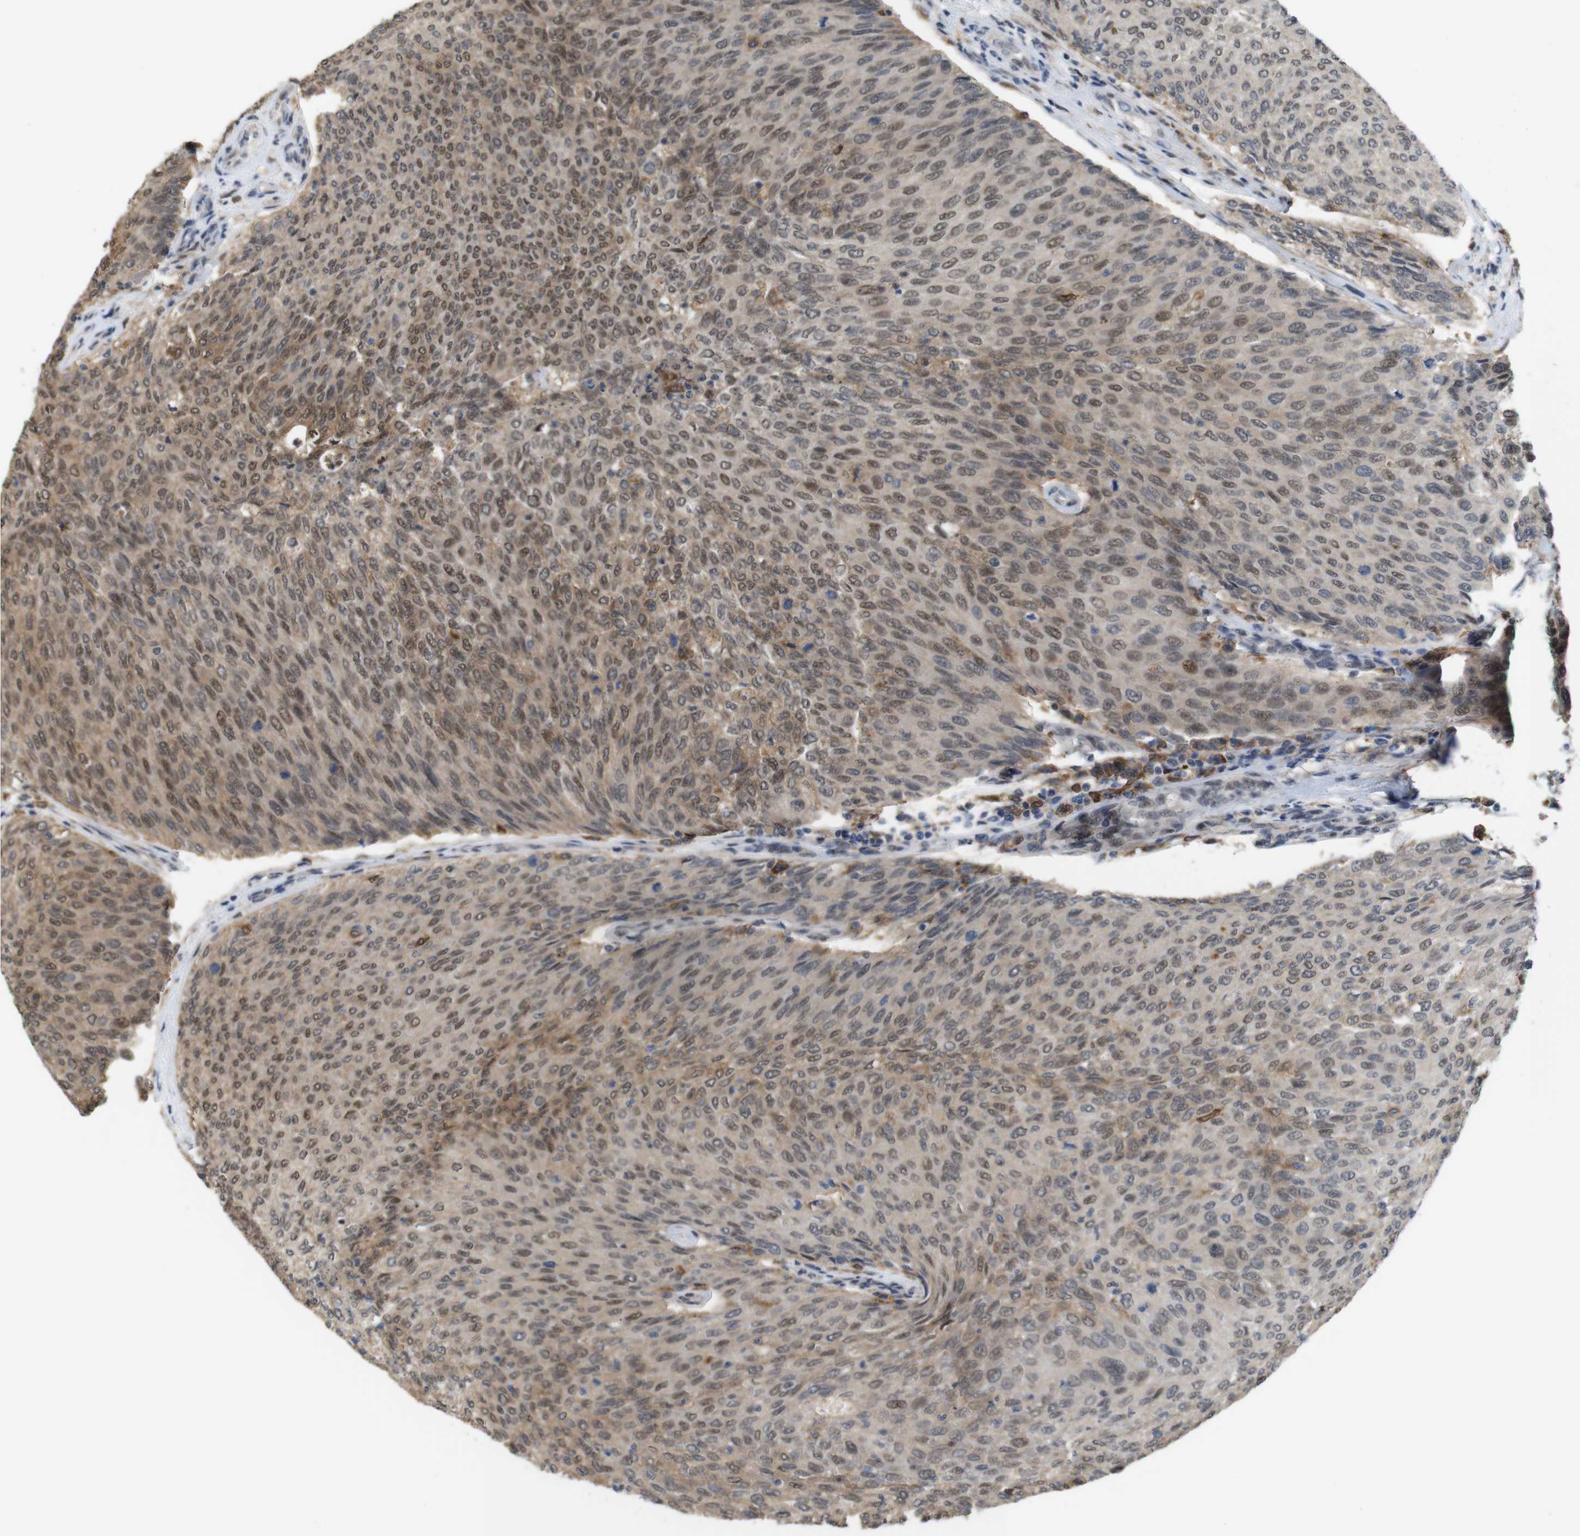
{"staining": {"intensity": "moderate", "quantity": ">75%", "location": "cytoplasmic/membranous,nuclear"}, "tissue": "urothelial cancer", "cell_type": "Tumor cells", "image_type": "cancer", "snomed": [{"axis": "morphology", "description": "Urothelial carcinoma, Low grade"}, {"axis": "topography", "description": "Urinary bladder"}], "caption": "Moderate cytoplasmic/membranous and nuclear protein positivity is appreciated in about >75% of tumor cells in urothelial cancer. Immunohistochemistry (ihc) stains the protein in brown and the nuclei are stained blue.", "gene": "PNMA8A", "patient": {"sex": "female", "age": 79}}